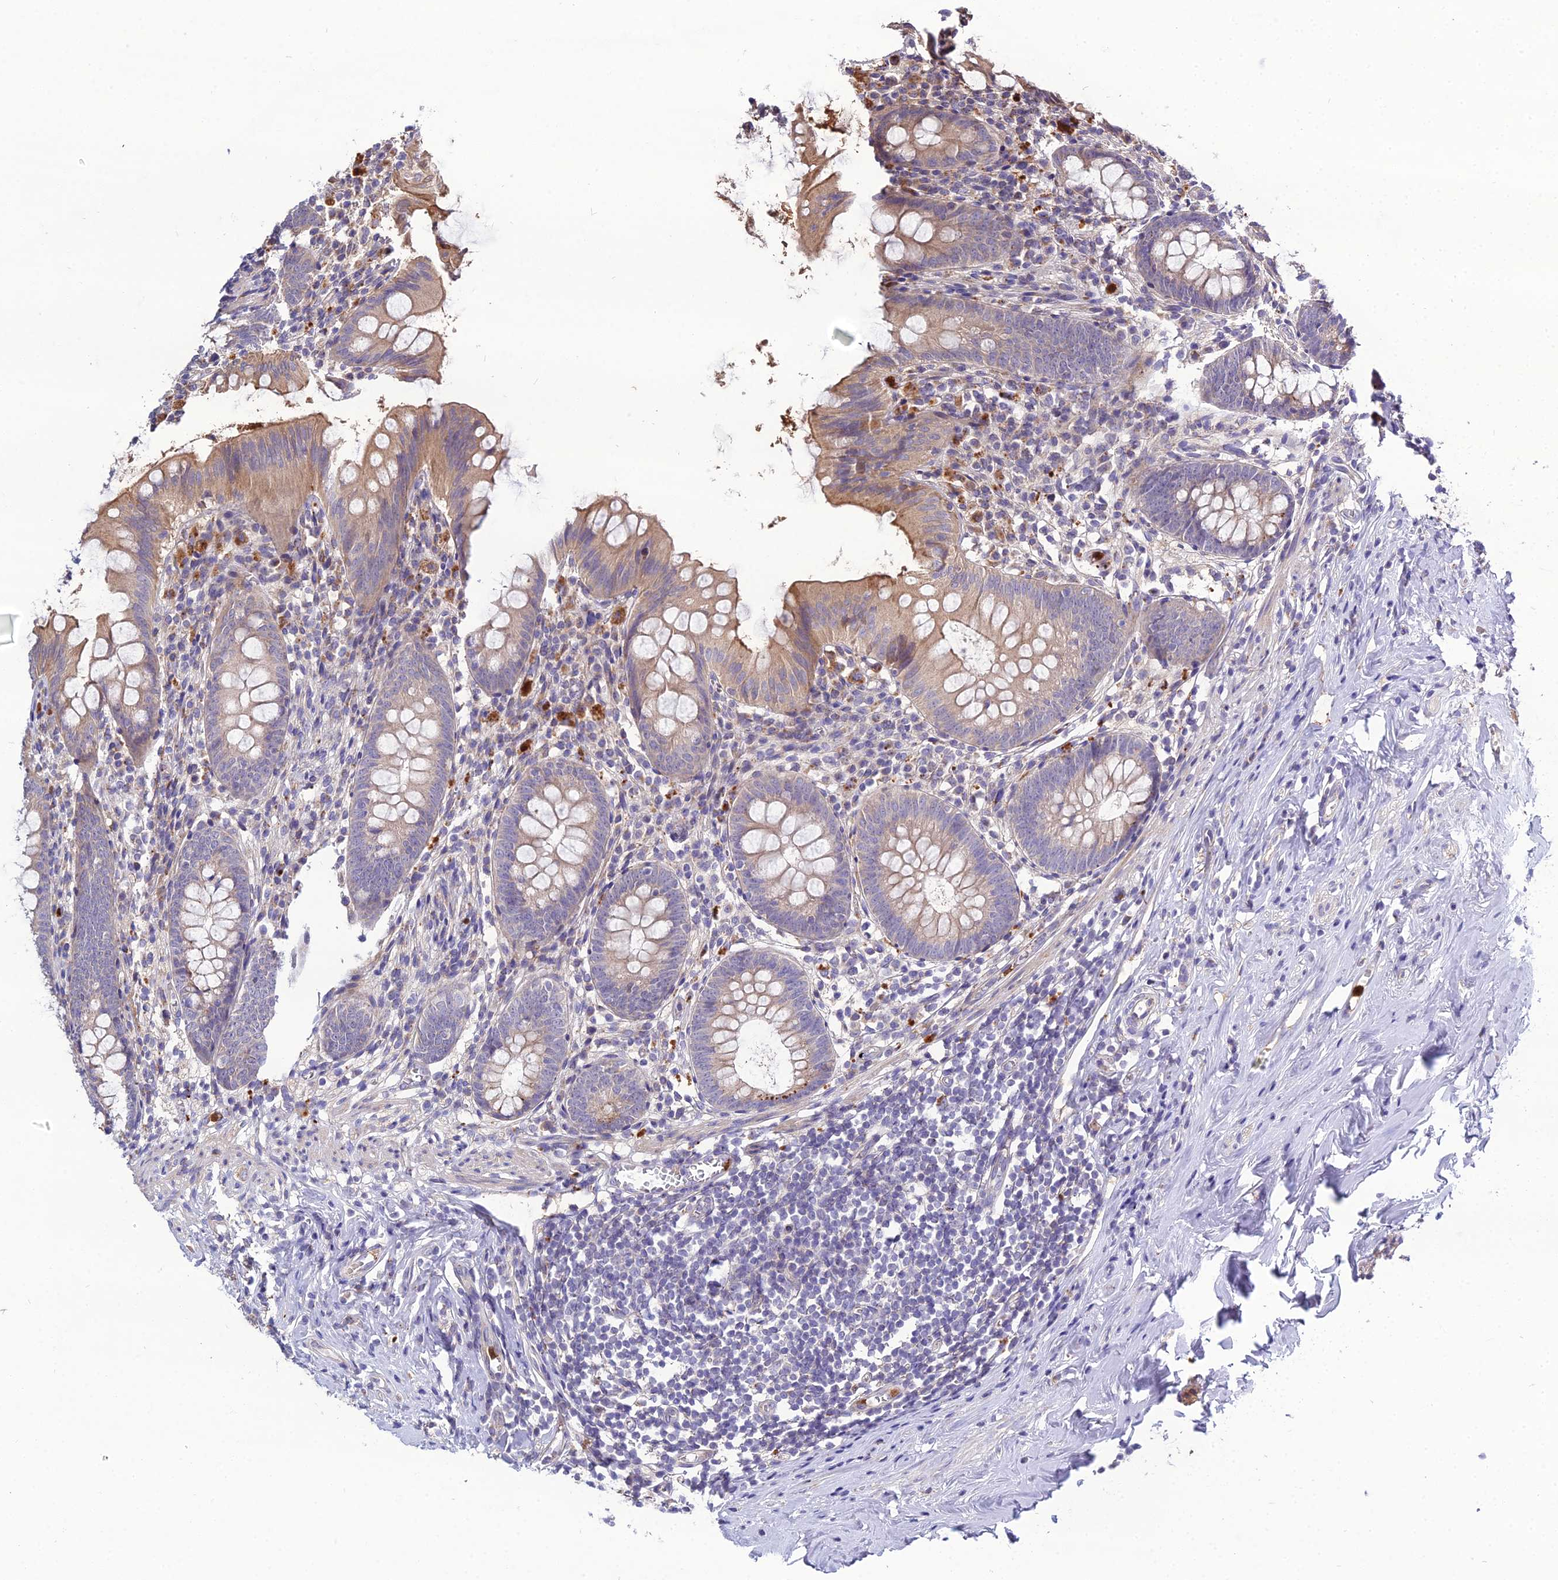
{"staining": {"intensity": "weak", "quantity": "25%-75%", "location": "cytoplasmic/membranous"}, "tissue": "appendix", "cell_type": "Glandular cells", "image_type": "normal", "snomed": [{"axis": "morphology", "description": "Normal tissue, NOS"}, {"axis": "topography", "description": "Appendix"}], "caption": "Immunohistochemical staining of normal appendix exhibits low levels of weak cytoplasmic/membranous staining in approximately 25%-75% of glandular cells.", "gene": "EID2", "patient": {"sex": "female", "age": 51}}